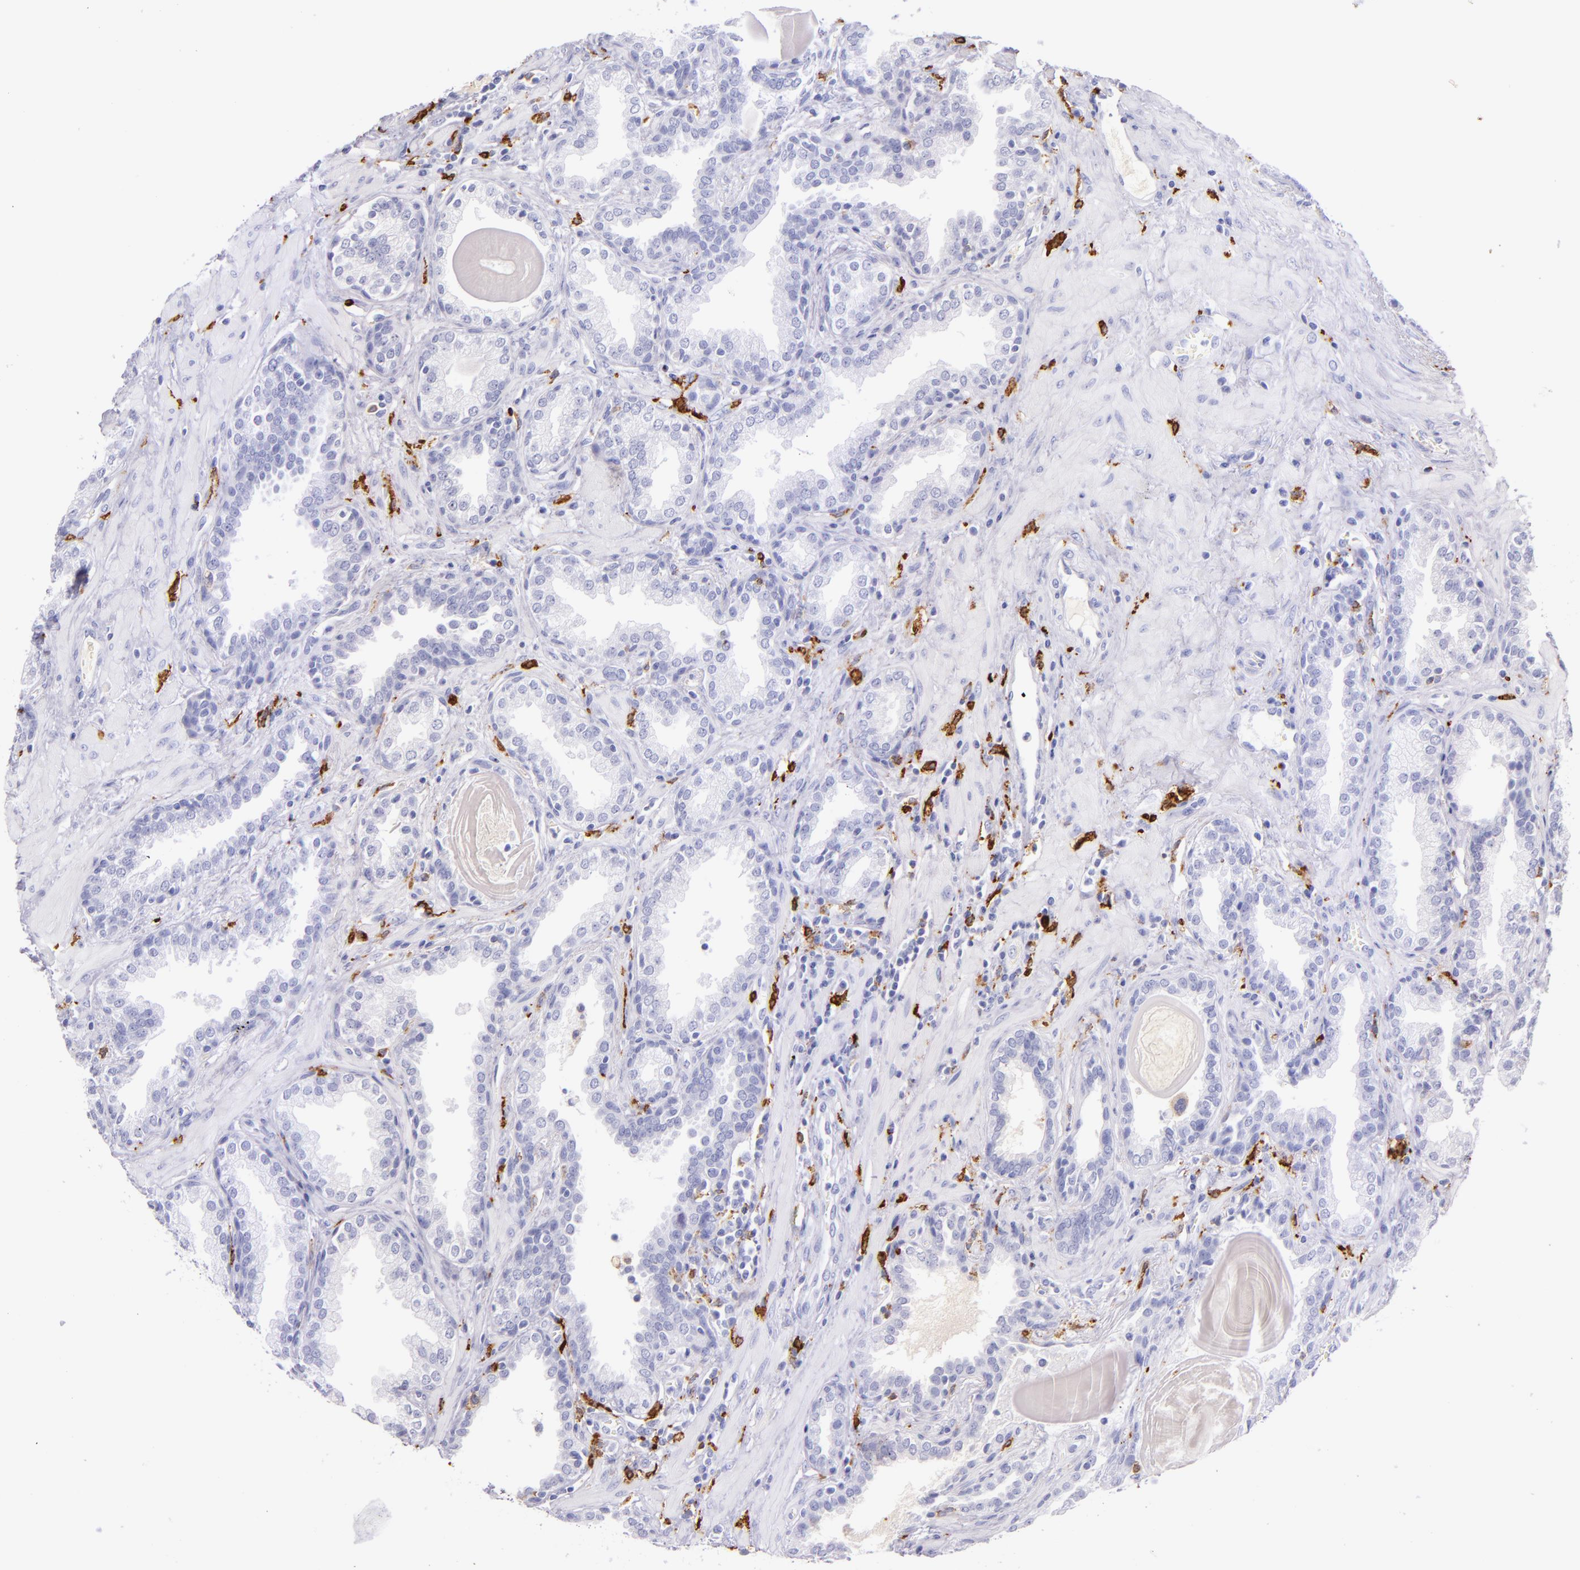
{"staining": {"intensity": "negative", "quantity": "none", "location": "none"}, "tissue": "prostate", "cell_type": "Glandular cells", "image_type": "normal", "snomed": [{"axis": "morphology", "description": "Normal tissue, NOS"}, {"axis": "topography", "description": "Prostate"}], "caption": "IHC photomicrograph of benign prostate stained for a protein (brown), which demonstrates no expression in glandular cells. (Stains: DAB (3,3'-diaminobenzidine) immunohistochemistry with hematoxylin counter stain, Microscopy: brightfield microscopy at high magnification).", "gene": "CD163", "patient": {"sex": "male", "age": 51}}